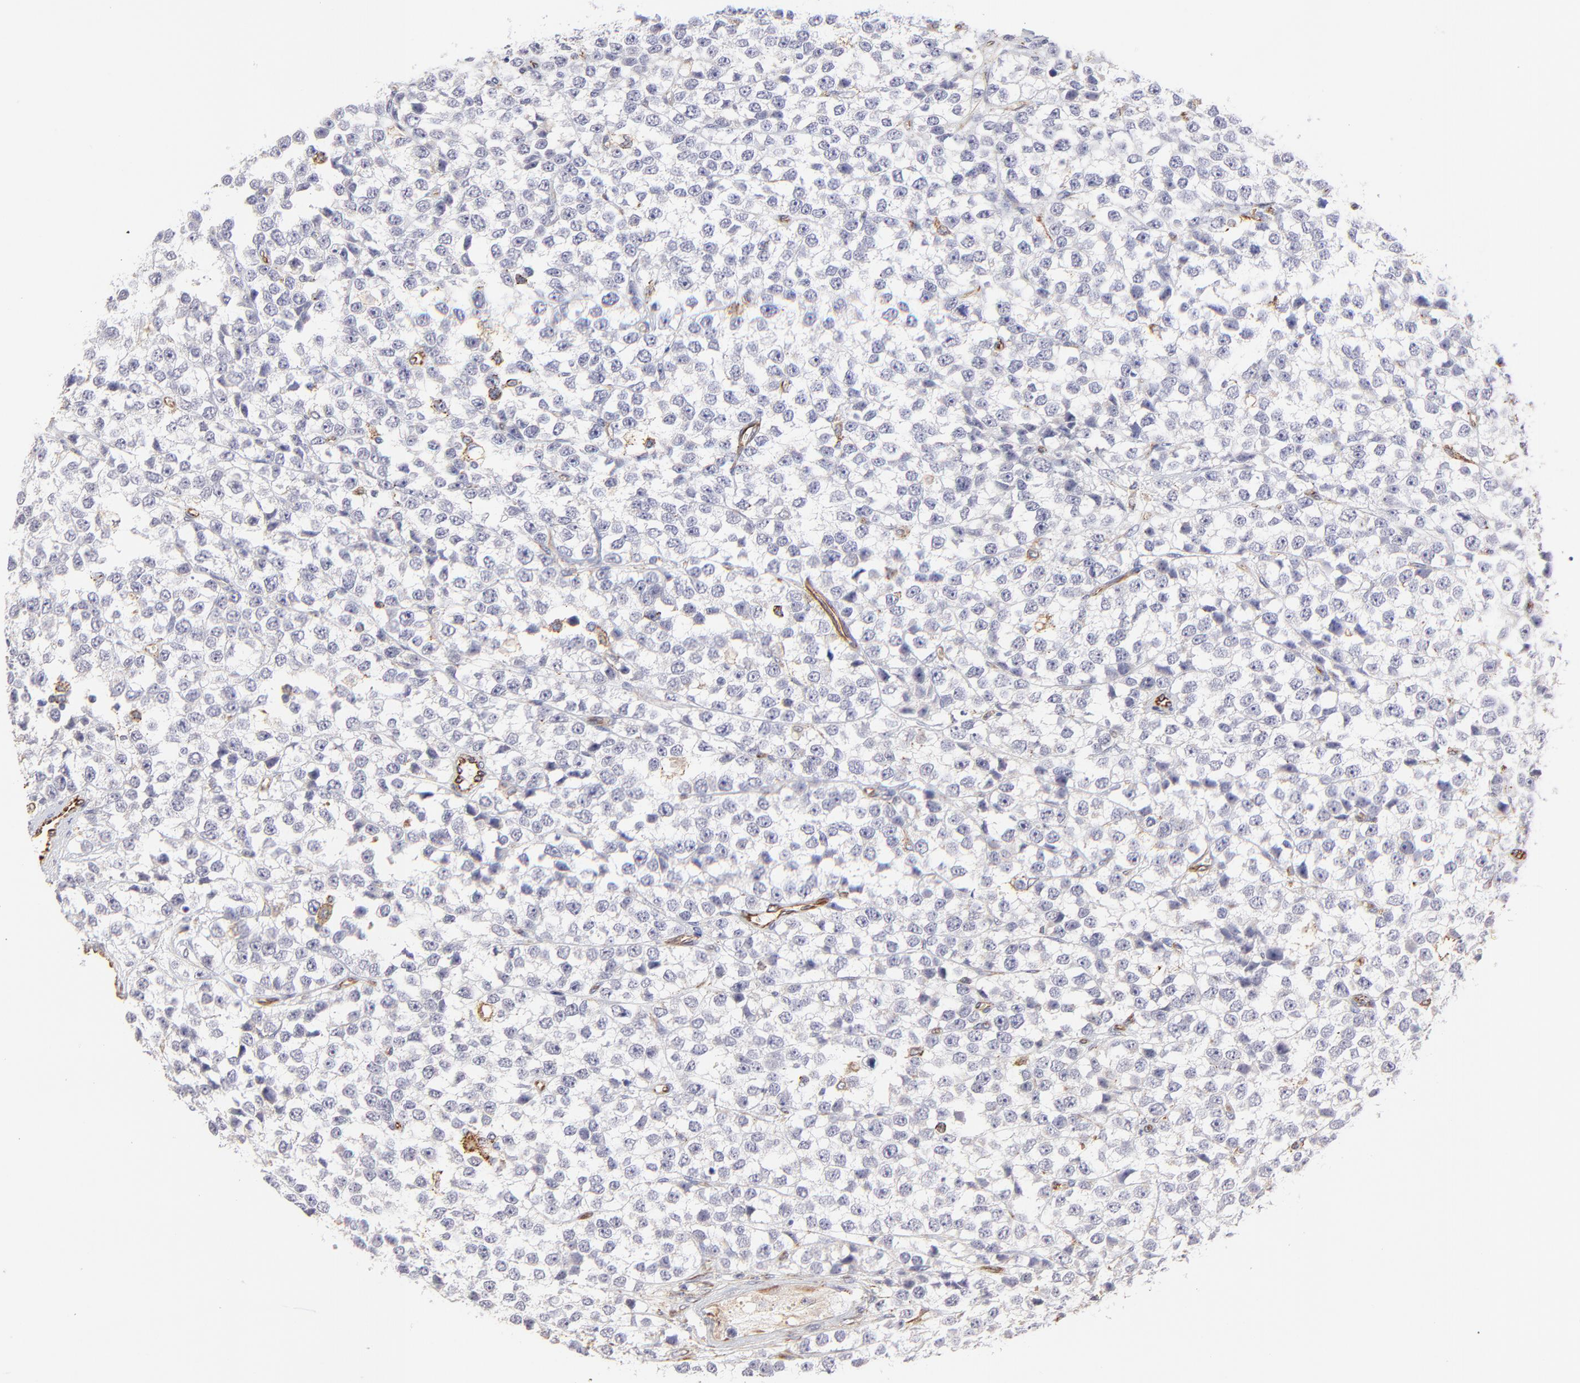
{"staining": {"intensity": "weak", "quantity": ">75%", "location": "cytoplasmic/membranous"}, "tissue": "testis cancer", "cell_type": "Tumor cells", "image_type": "cancer", "snomed": [{"axis": "morphology", "description": "Seminoma, NOS"}, {"axis": "topography", "description": "Testis"}], "caption": "A micrograph showing weak cytoplasmic/membranous expression in approximately >75% of tumor cells in testis seminoma, as visualized by brown immunohistochemical staining.", "gene": "COX8C", "patient": {"sex": "male", "age": 25}}